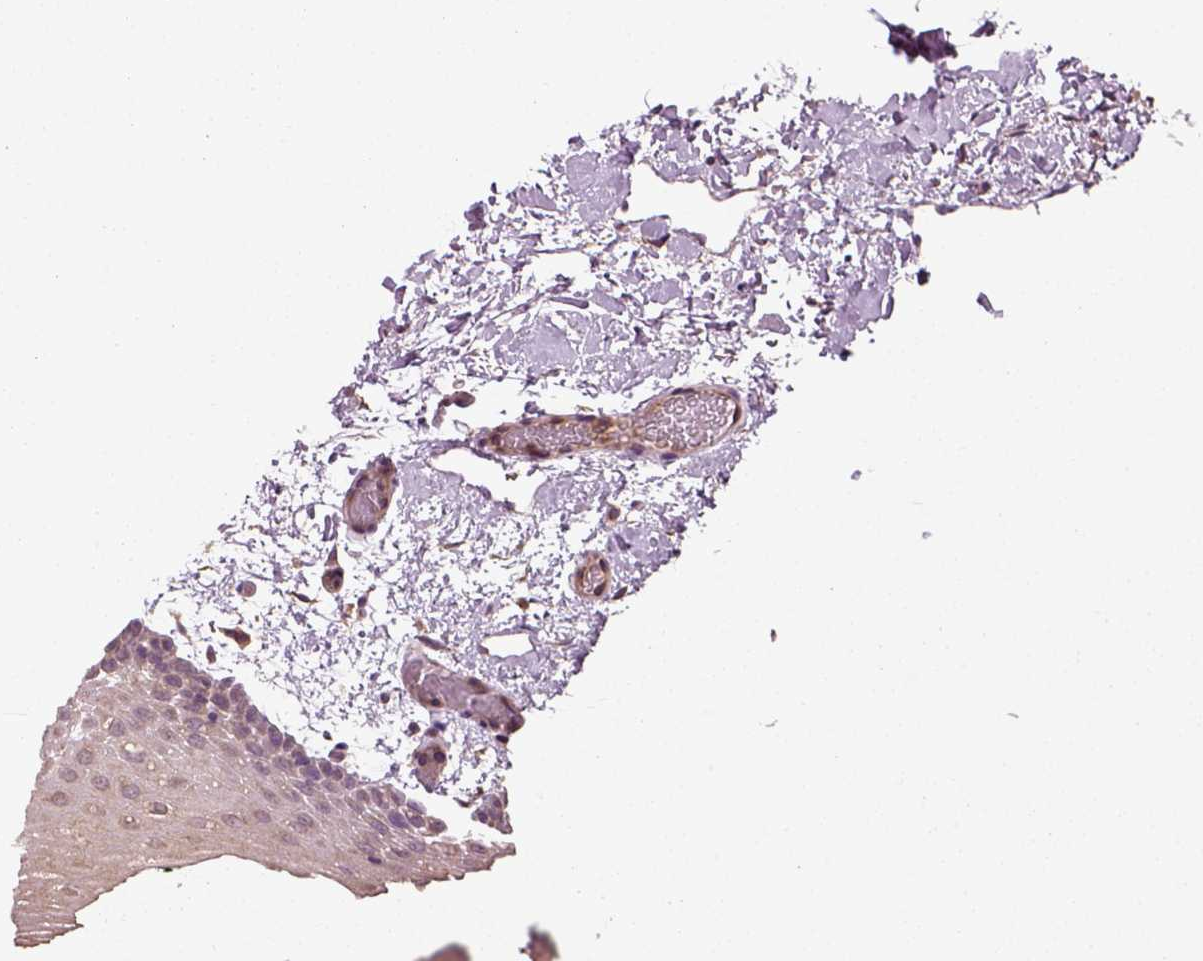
{"staining": {"intensity": "weak", "quantity": "25%-75%", "location": "cytoplasmic/membranous"}, "tissue": "oral mucosa", "cell_type": "Squamous epithelial cells", "image_type": "normal", "snomed": [{"axis": "morphology", "description": "Normal tissue, NOS"}, {"axis": "topography", "description": "Oral tissue"}, {"axis": "topography", "description": "Head-Neck"}], "caption": "Weak cytoplasmic/membranous expression is appreciated in about 25%-75% of squamous epithelial cells in benign oral mucosa.", "gene": "ERV3", "patient": {"sex": "male", "age": 65}}